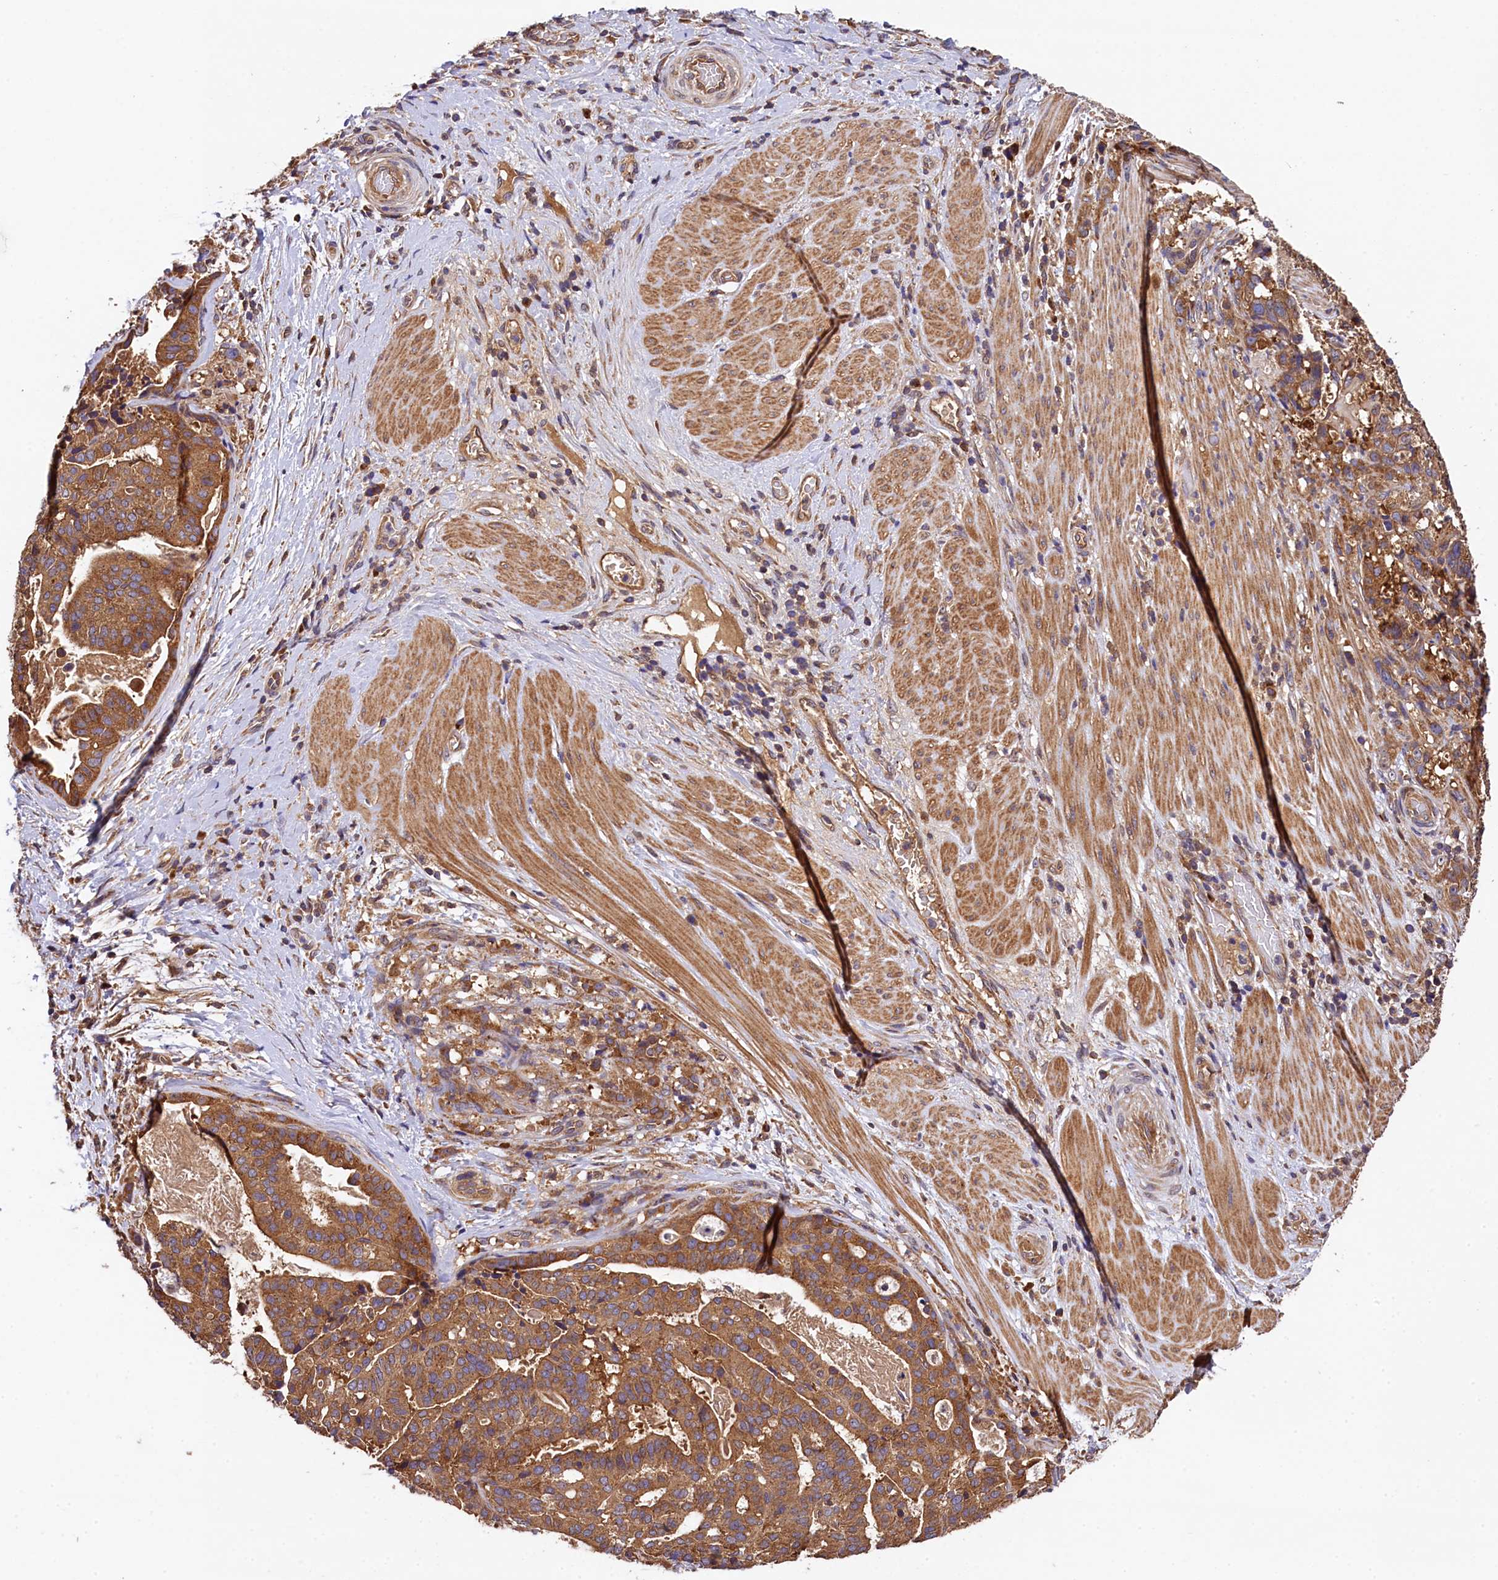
{"staining": {"intensity": "moderate", "quantity": ">75%", "location": "cytoplasmic/membranous"}, "tissue": "stomach cancer", "cell_type": "Tumor cells", "image_type": "cancer", "snomed": [{"axis": "morphology", "description": "Adenocarcinoma, NOS"}, {"axis": "topography", "description": "Stomach"}], "caption": "This is an image of immunohistochemistry (IHC) staining of stomach cancer, which shows moderate expression in the cytoplasmic/membranous of tumor cells.", "gene": "KLC2", "patient": {"sex": "male", "age": 48}}